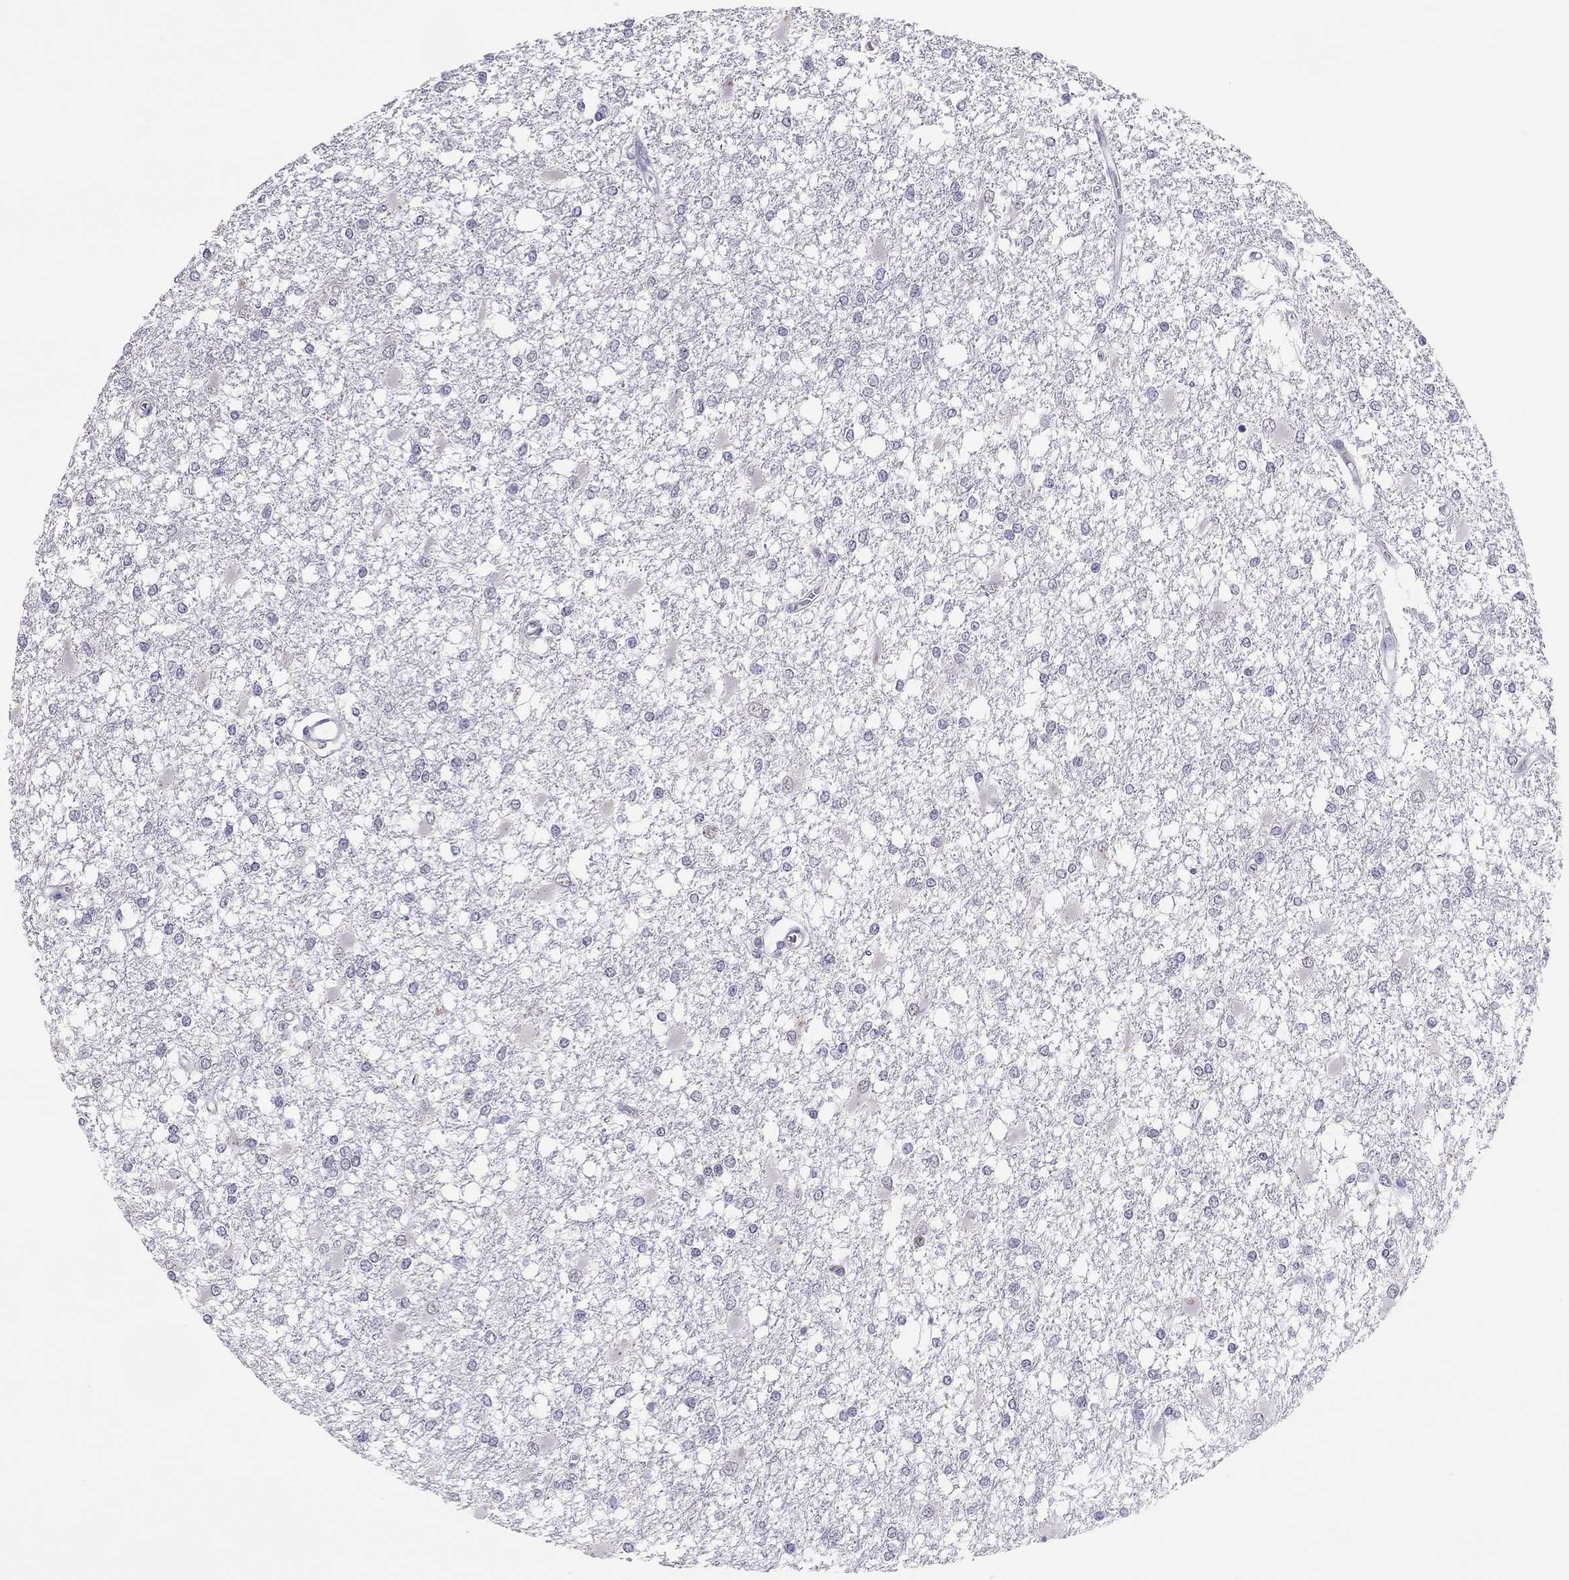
{"staining": {"intensity": "negative", "quantity": "none", "location": "none"}, "tissue": "glioma", "cell_type": "Tumor cells", "image_type": "cancer", "snomed": [{"axis": "morphology", "description": "Glioma, malignant, High grade"}, {"axis": "topography", "description": "Cerebral cortex"}], "caption": "An image of human malignant glioma (high-grade) is negative for staining in tumor cells. Nuclei are stained in blue.", "gene": "PHOX2A", "patient": {"sex": "male", "age": 79}}